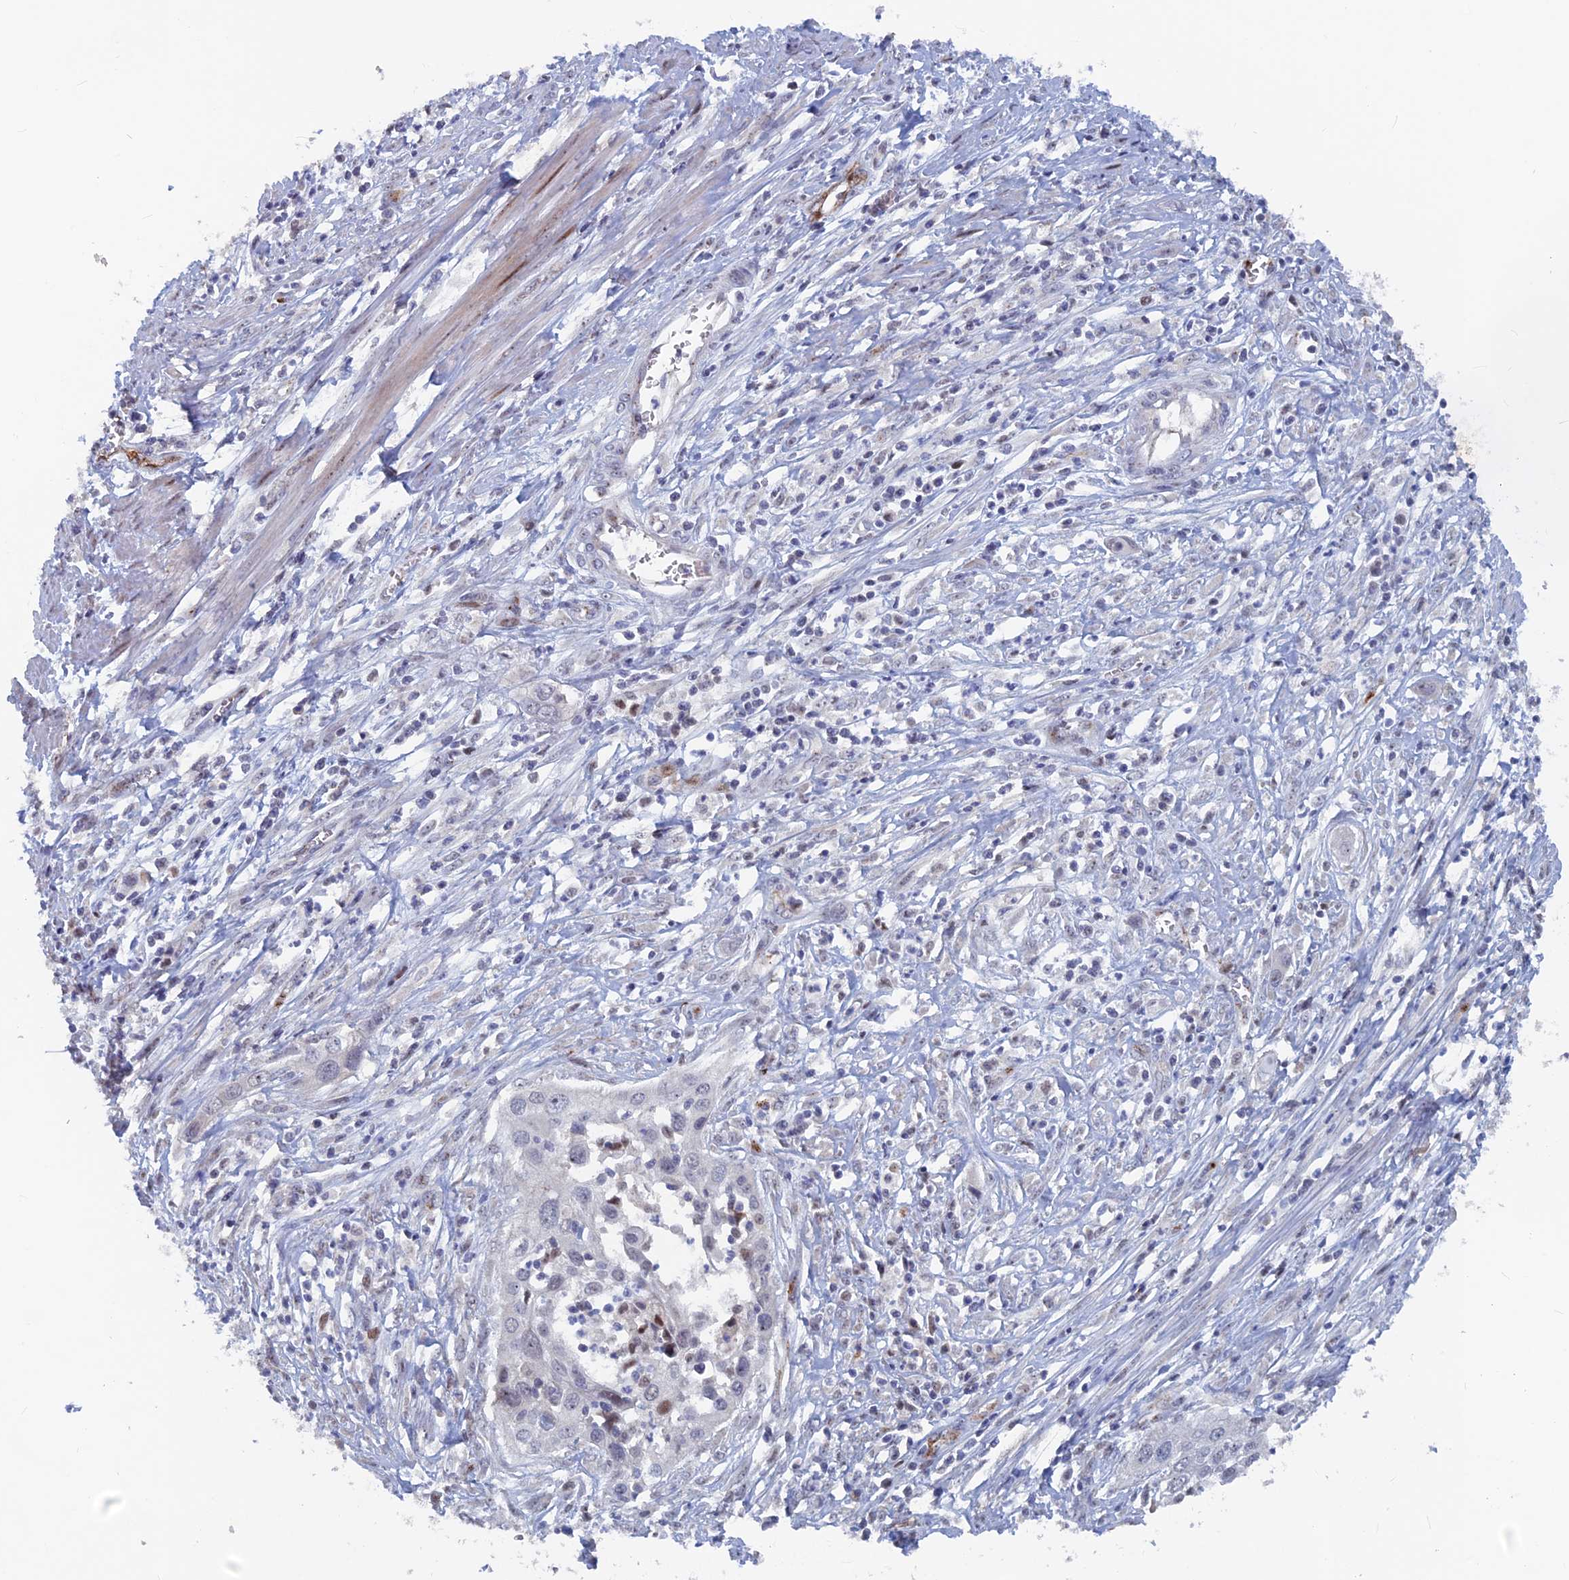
{"staining": {"intensity": "moderate", "quantity": "<25%", "location": "nuclear"}, "tissue": "cervical cancer", "cell_type": "Tumor cells", "image_type": "cancer", "snomed": [{"axis": "morphology", "description": "Squamous cell carcinoma, NOS"}, {"axis": "topography", "description": "Cervix"}], "caption": "Moderate nuclear staining for a protein is present in about <25% of tumor cells of cervical squamous cell carcinoma using immunohistochemistry (IHC).", "gene": "SH3D21", "patient": {"sex": "female", "age": 34}}